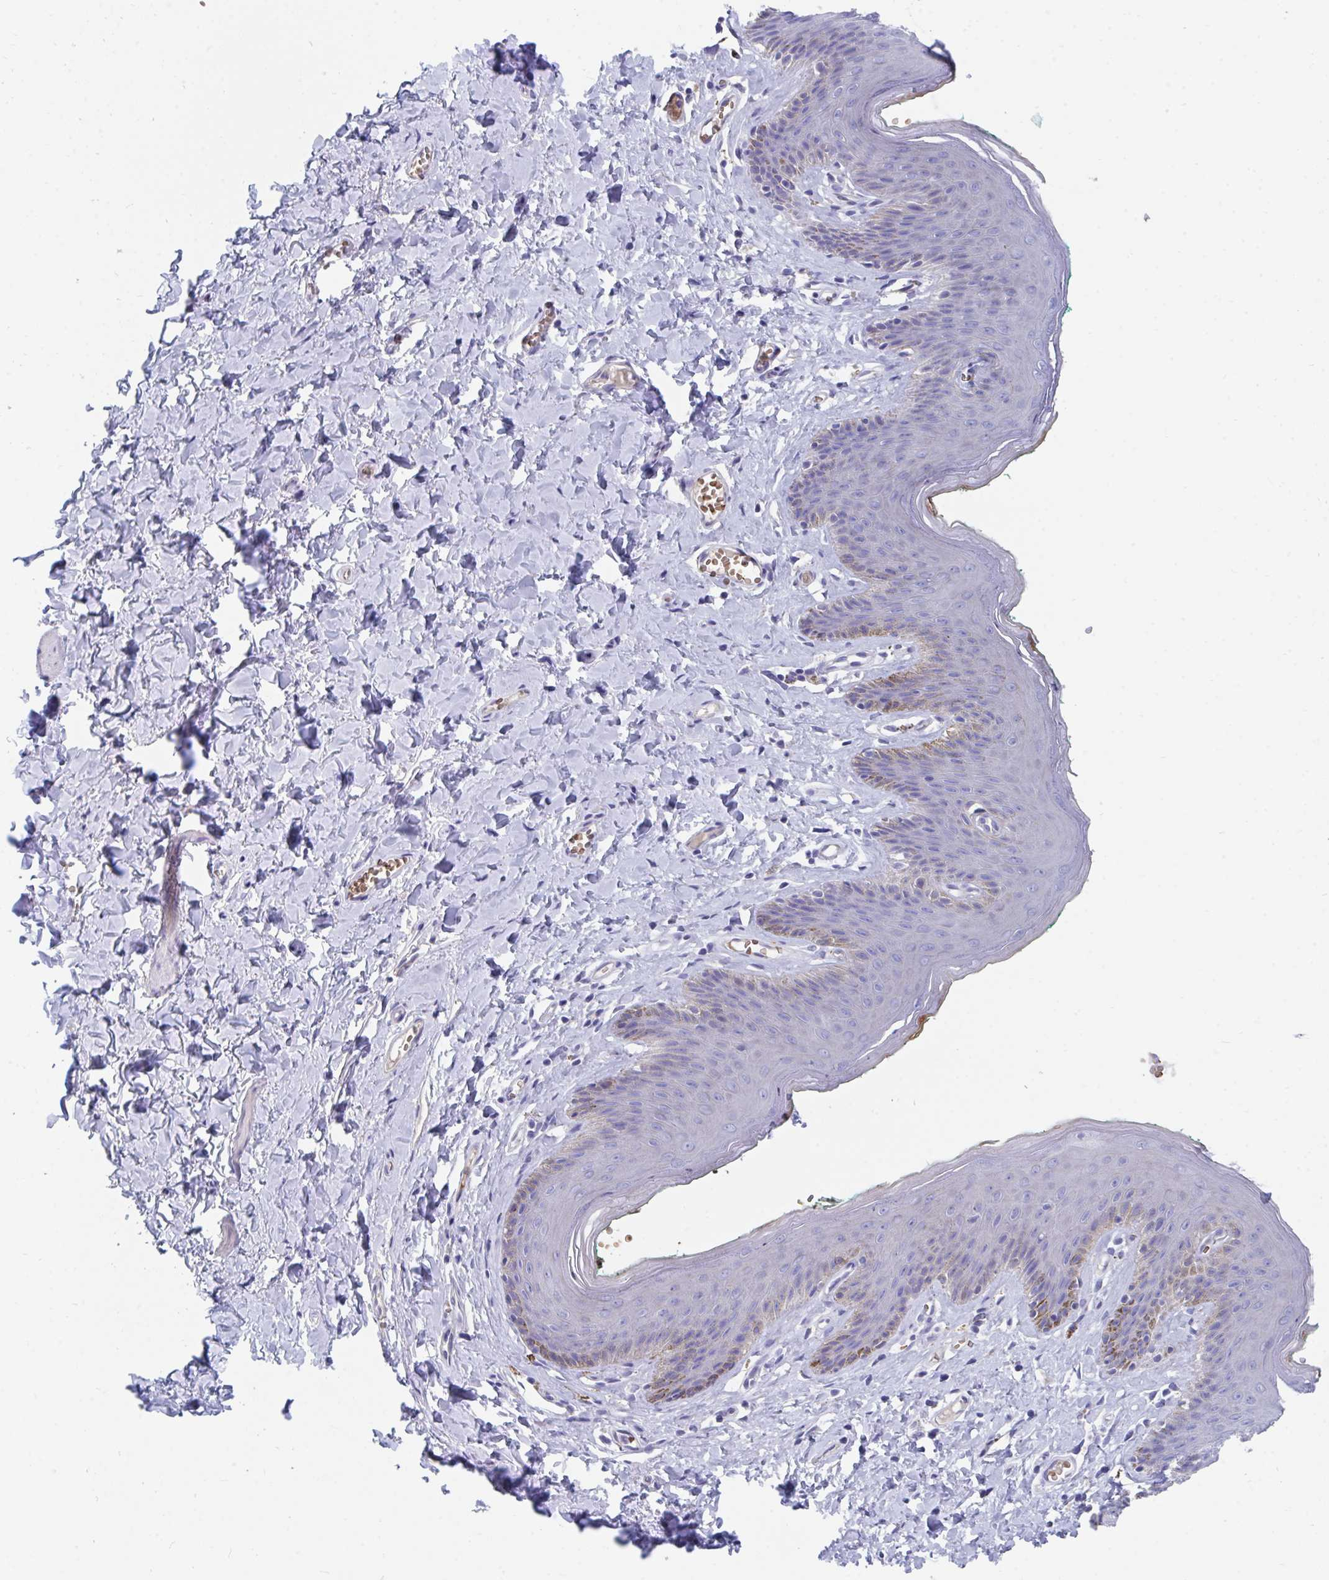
{"staining": {"intensity": "weak", "quantity": "<25%", "location": "cytoplasmic/membranous"}, "tissue": "skin", "cell_type": "Epidermal cells", "image_type": "normal", "snomed": [{"axis": "morphology", "description": "Normal tissue, NOS"}, {"axis": "topography", "description": "Vulva"}, {"axis": "topography", "description": "Peripheral nerve tissue"}], "caption": "This is an immunohistochemistry (IHC) image of unremarkable human skin. There is no positivity in epidermal cells.", "gene": "MROH2B", "patient": {"sex": "female", "age": 66}}